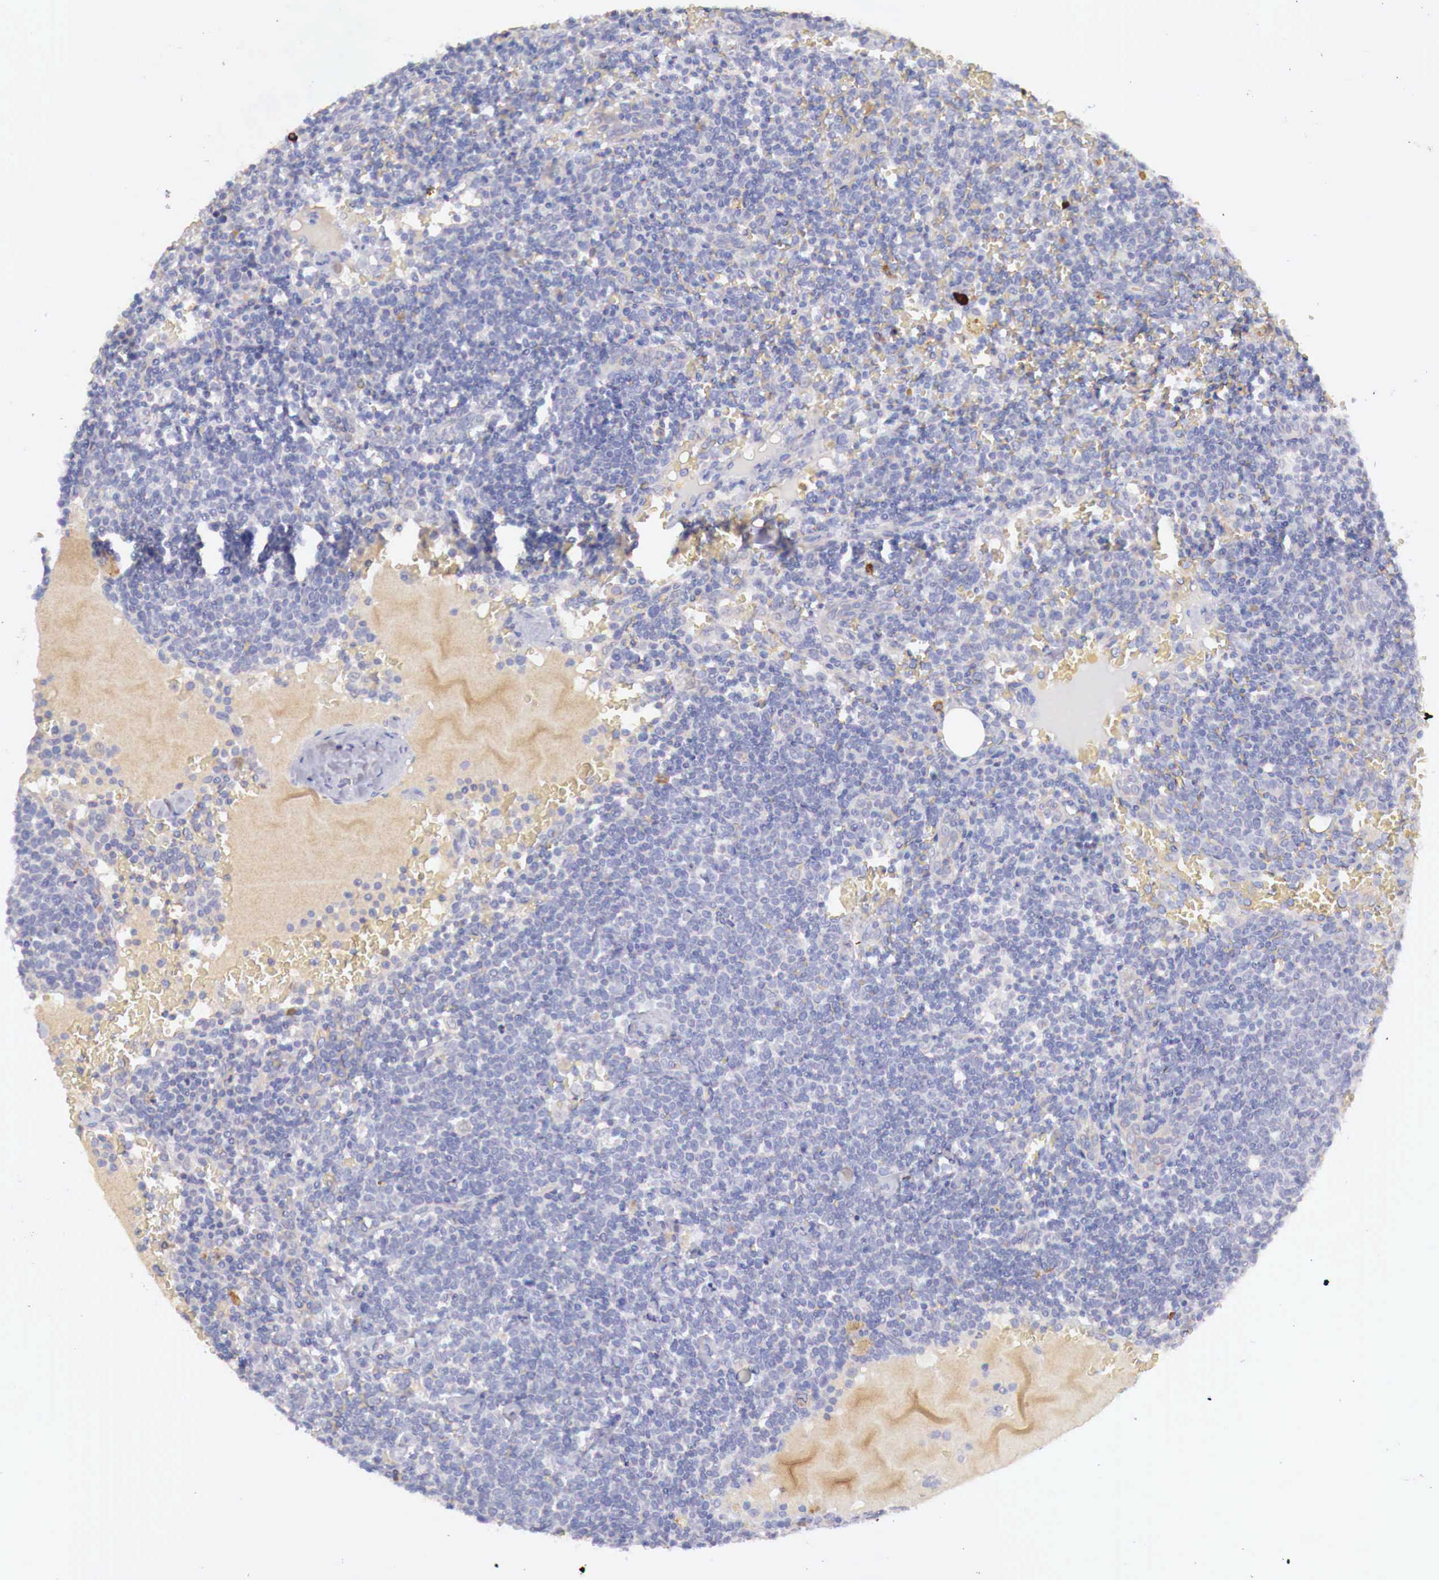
{"staining": {"intensity": "negative", "quantity": "none", "location": "none"}, "tissue": "lymphoma", "cell_type": "Tumor cells", "image_type": "cancer", "snomed": [{"axis": "morphology", "description": "Malignant lymphoma, non-Hodgkin's type, High grade"}, {"axis": "topography", "description": "Lymph node"}], "caption": "This is an immunohistochemistry (IHC) image of high-grade malignant lymphoma, non-Hodgkin's type. There is no positivity in tumor cells.", "gene": "KLHDC7B", "patient": {"sex": "female", "age": 76}}